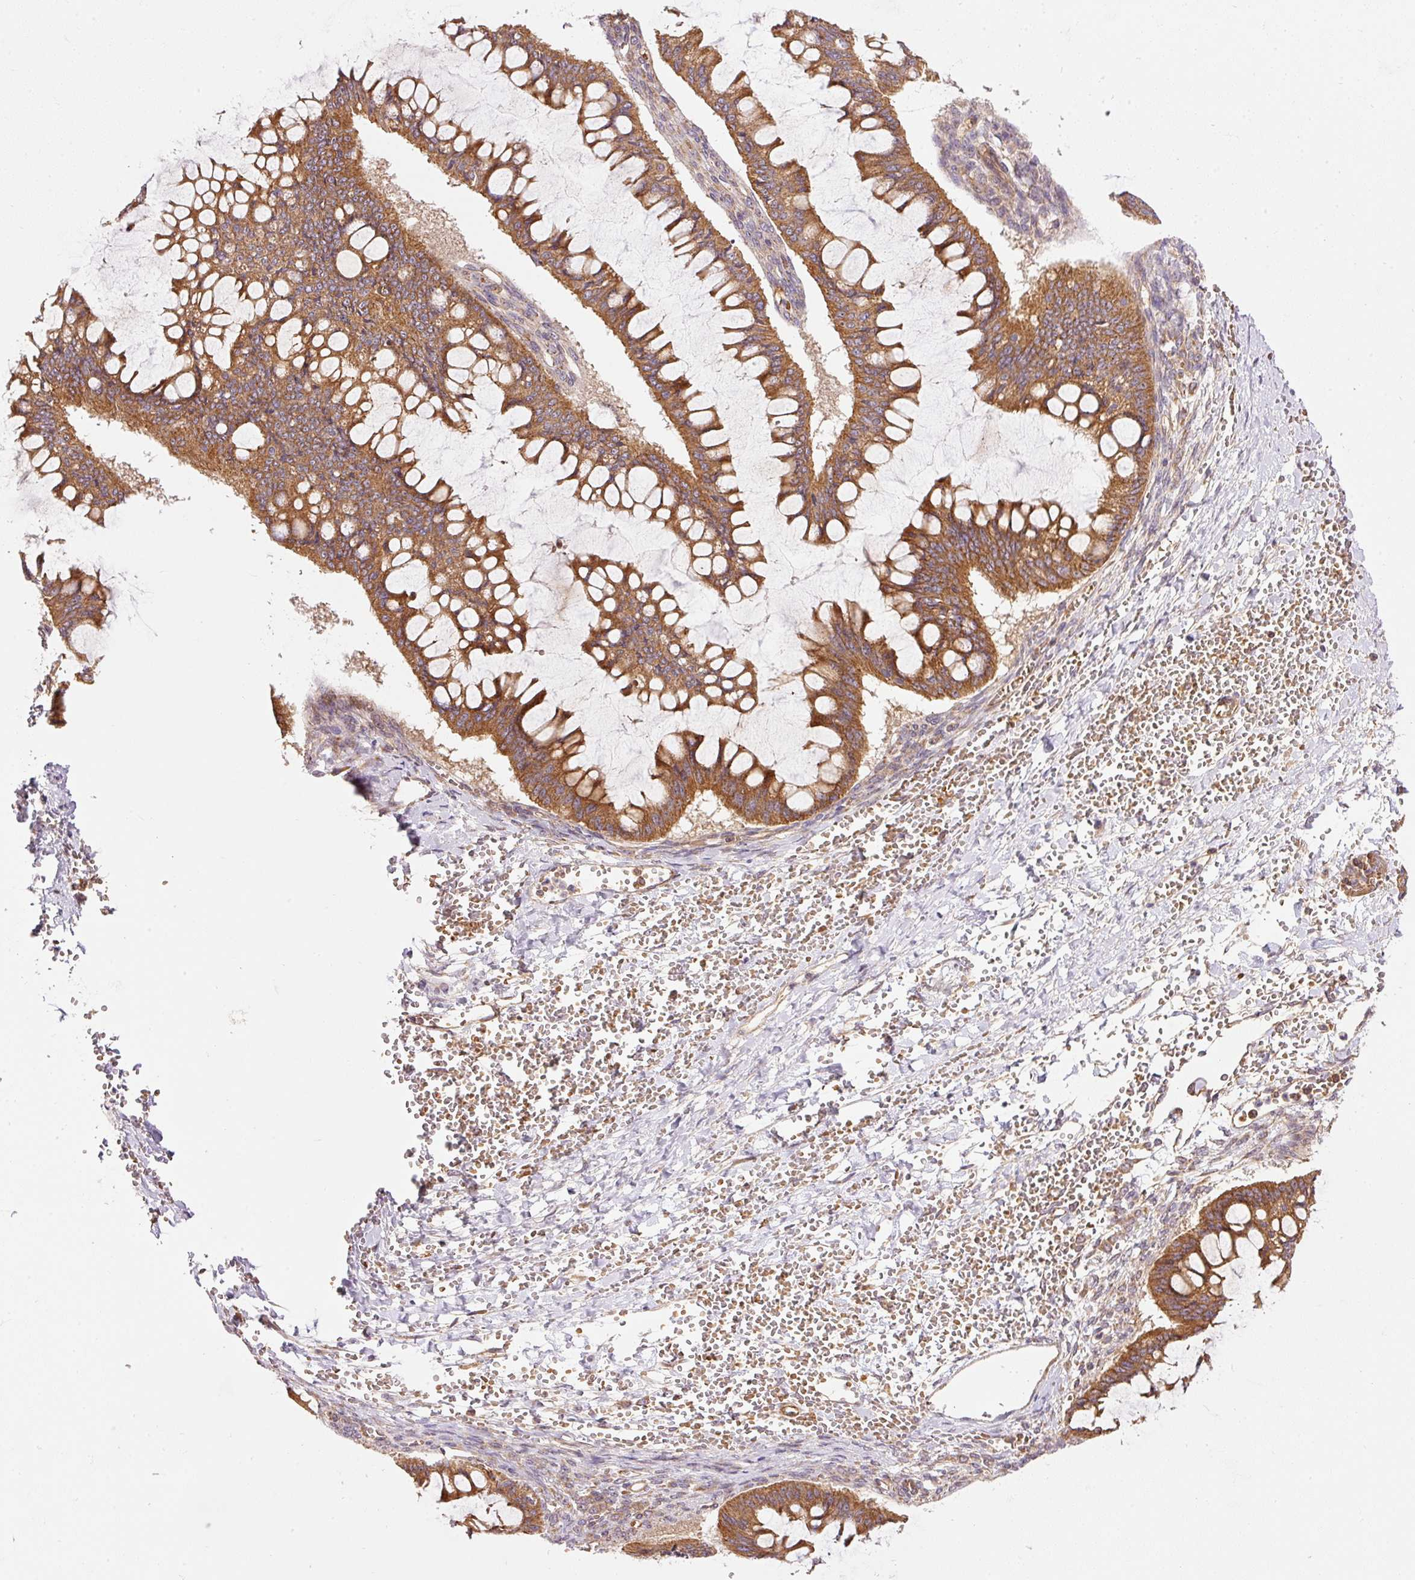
{"staining": {"intensity": "moderate", "quantity": ">75%", "location": "cytoplasmic/membranous"}, "tissue": "ovarian cancer", "cell_type": "Tumor cells", "image_type": "cancer", "snomed": [{"axis": "morphology", "description": "Cystadenocarcinoma, mucinous, NOS"}, {"axis": "topography", "description": "Ovary"}], "caption": "Moderate cytoplasmic/membranous positivity is present in approximately >75% of tumor cells in mucinous cystadenocarcinoma (ovarian).", "gene": "ADCY4", "patient": {"sex": "female", "age": 73}}